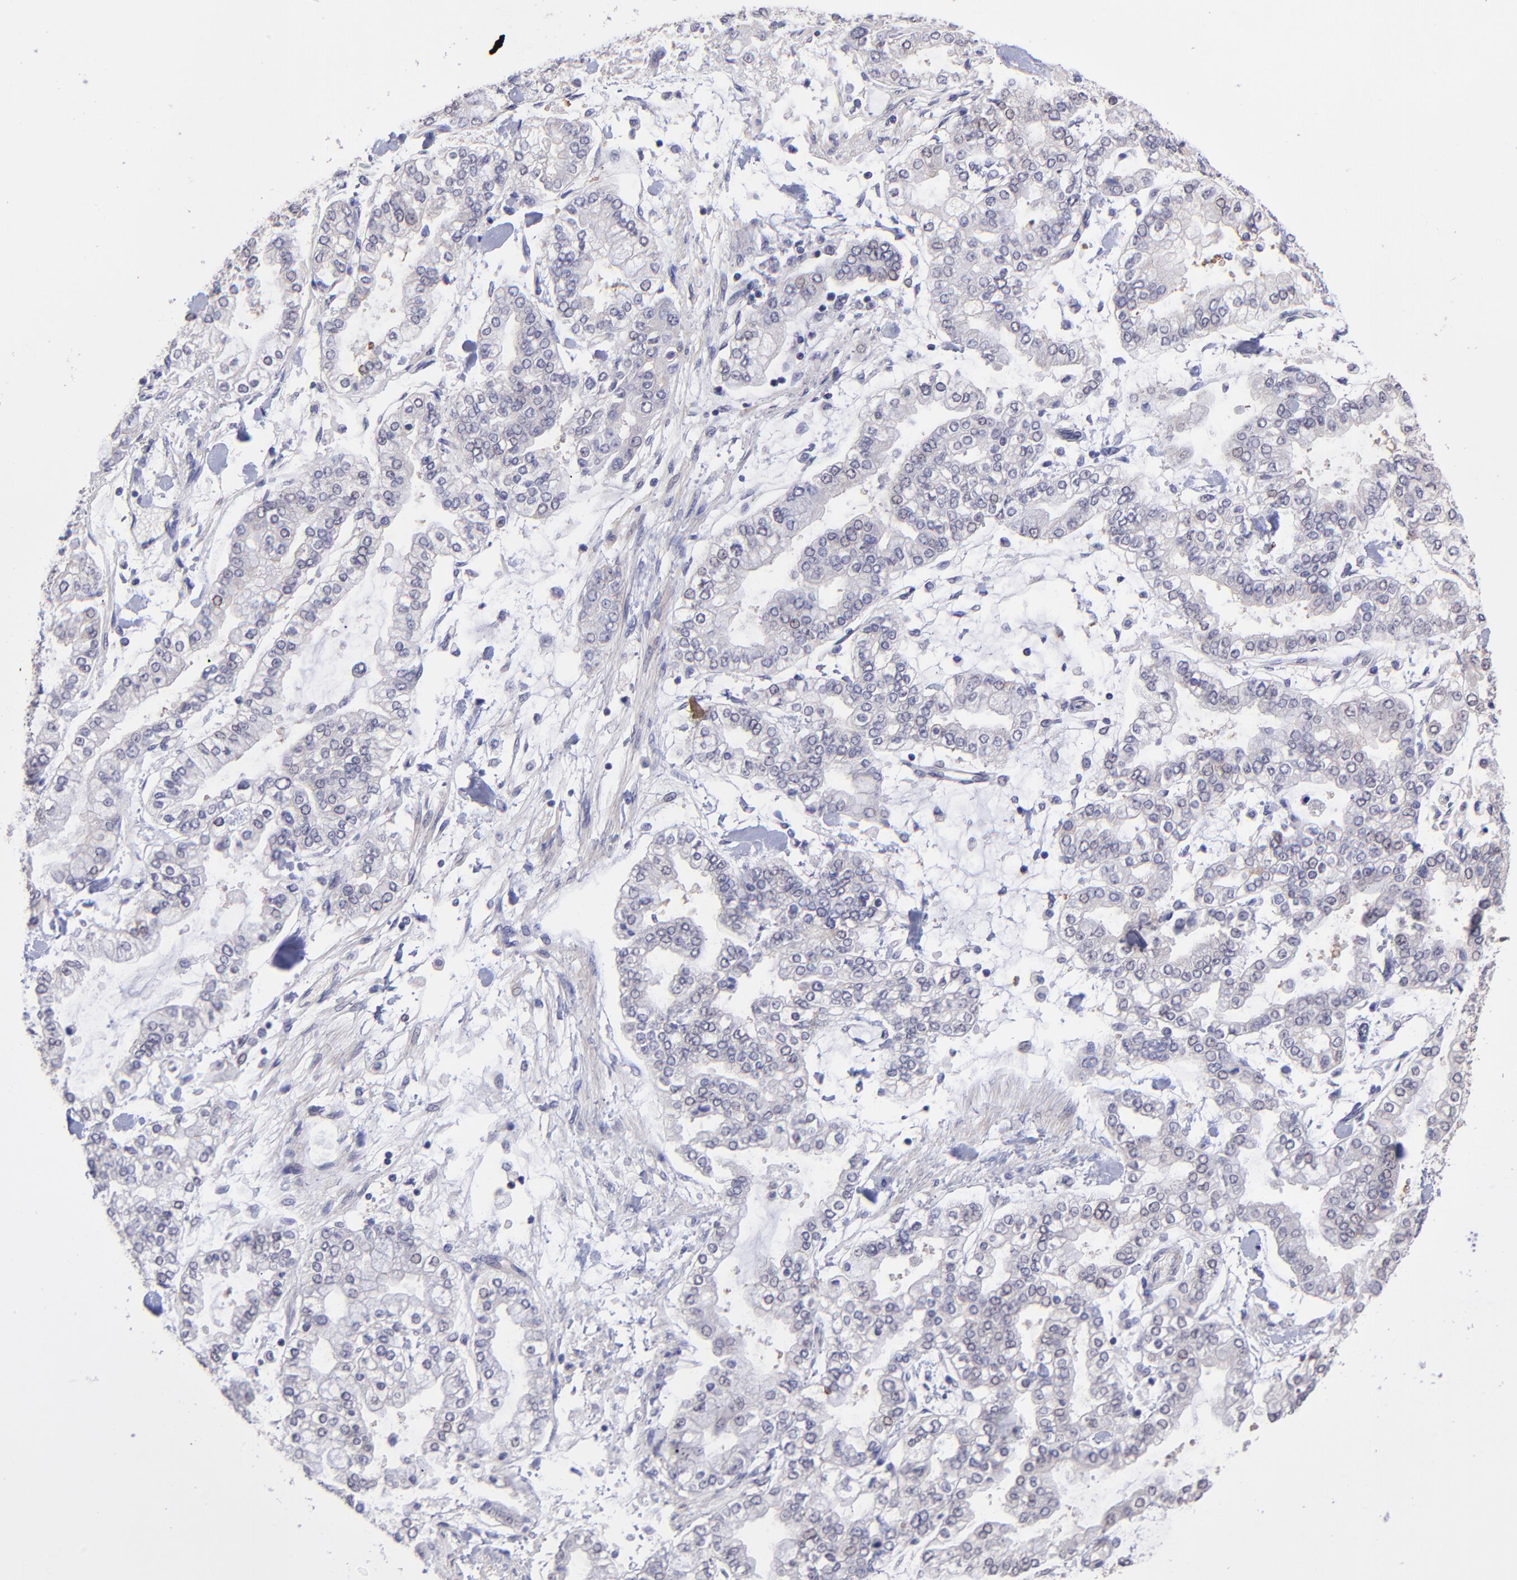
{"staining": {"intensity": "weak", "quantity": "<25%", "location": "cytoplasmic/membranous"}, "tissue": "stomach cancer", "cell_type": "Tumor cells", "image_type": "cancer", "snomed": [{"axis": "morphology", "description": "Normal tissue, NOS"}, {"axis": "morphology", "description": "Adenocarcinoma, NOS"}, {"axis": "topography", "description": "Stomach, upper"}, {"axis": "topography", "description": "Stomach"}], "caption": "Immunohistochemistry of stomach cancer reveals no staining in tumor cells.", "gene": "NSF", "patient": {"sex": "male", "age": 76}}